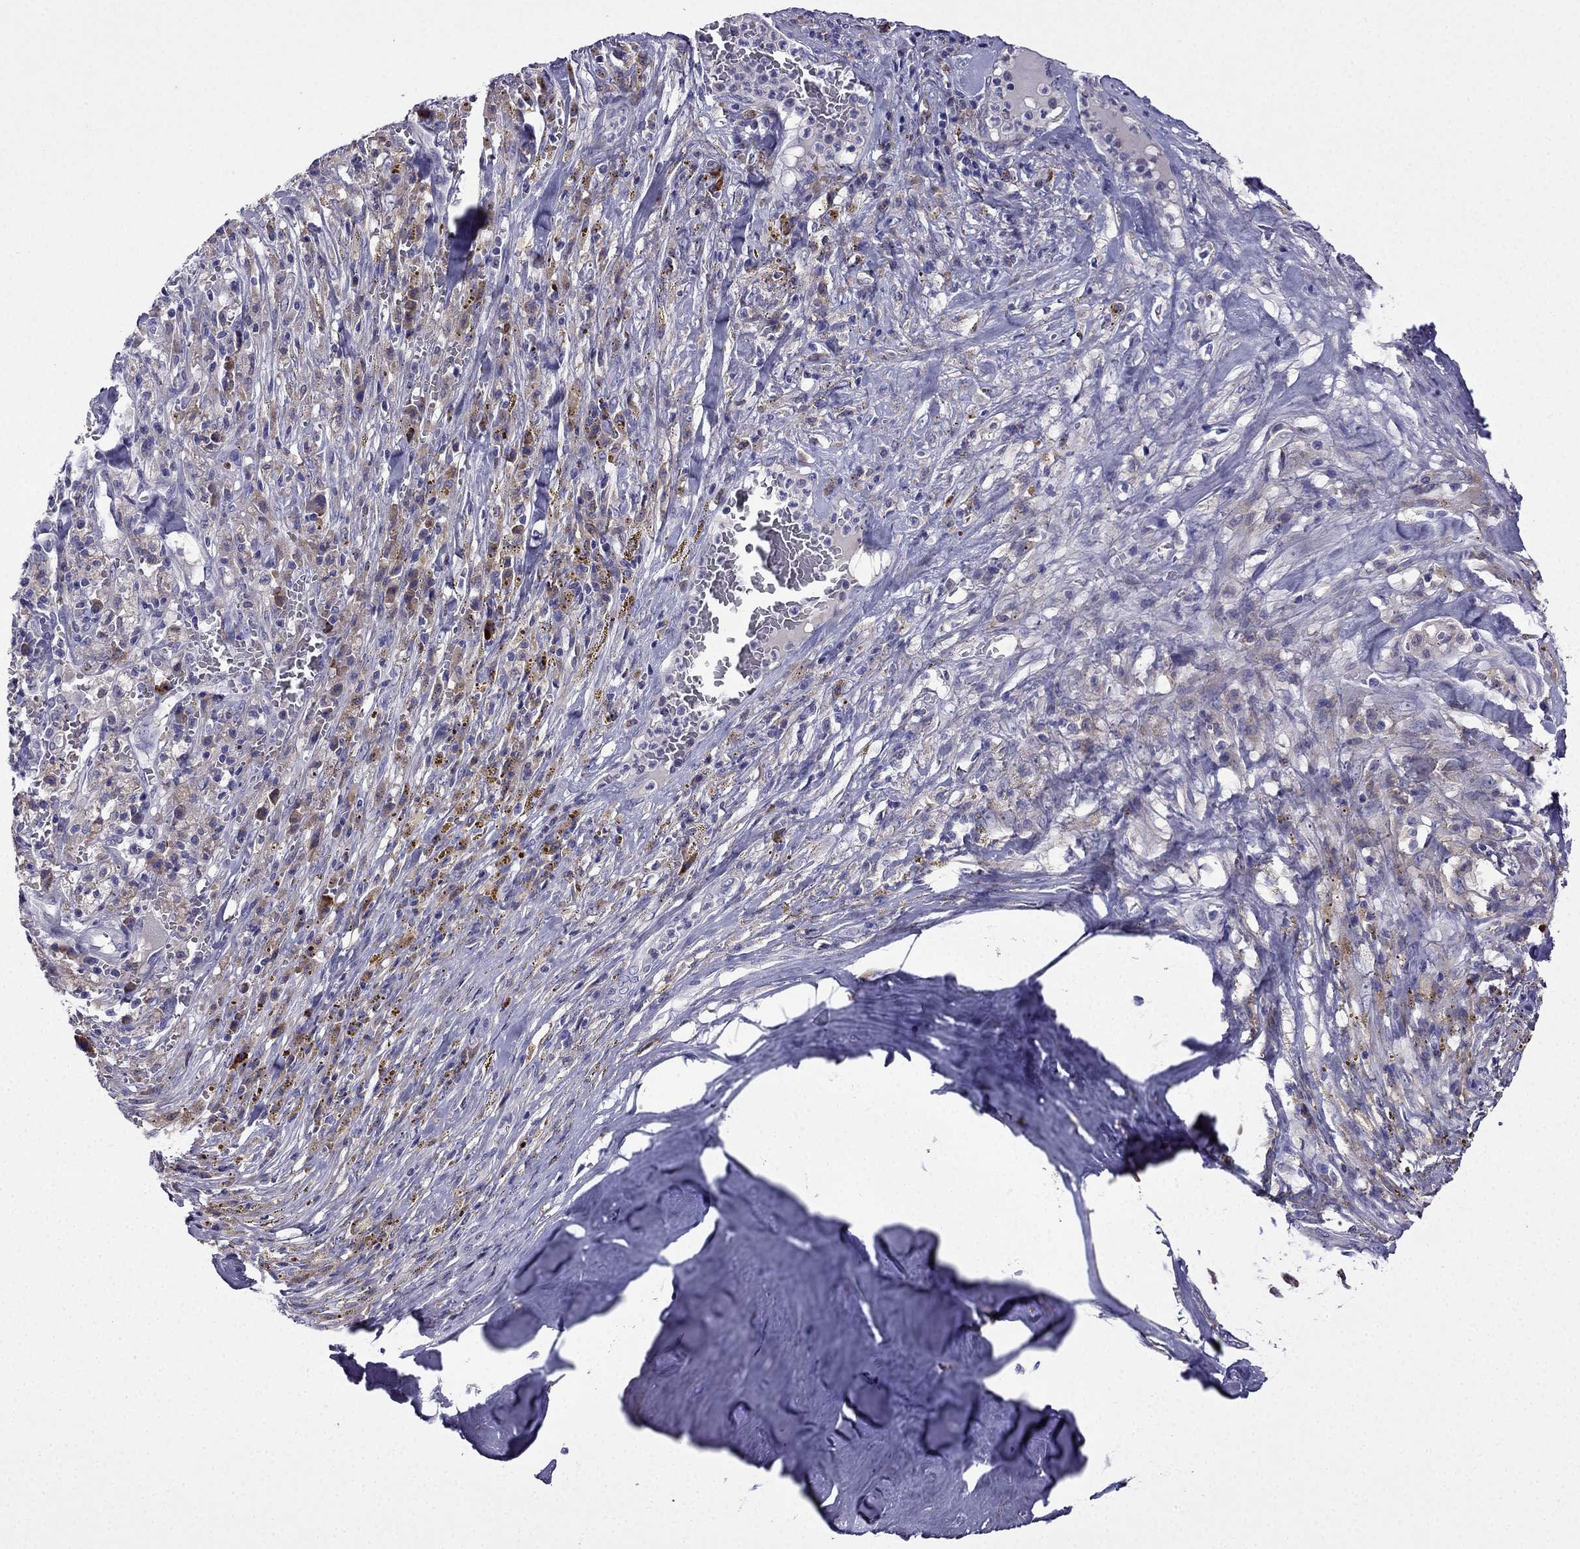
{"staining": {"intensity": "negative", "quantity": "none", "location": "none"}, "tissue": "melanoma", "cell_type": "Tumor cells", "image_type": "cancer", "snomed": [{"axis": "morphology", "description": "Malignant melanoma, NOS"}, {"axis": "topography", "description": "Skin"}], "caption": "Human malignant melanoma stained for a protein using IHC reveals no expression in tumor cells.", "gene": "TSSK4", "patient": {"sex": "female", "age": 91}}